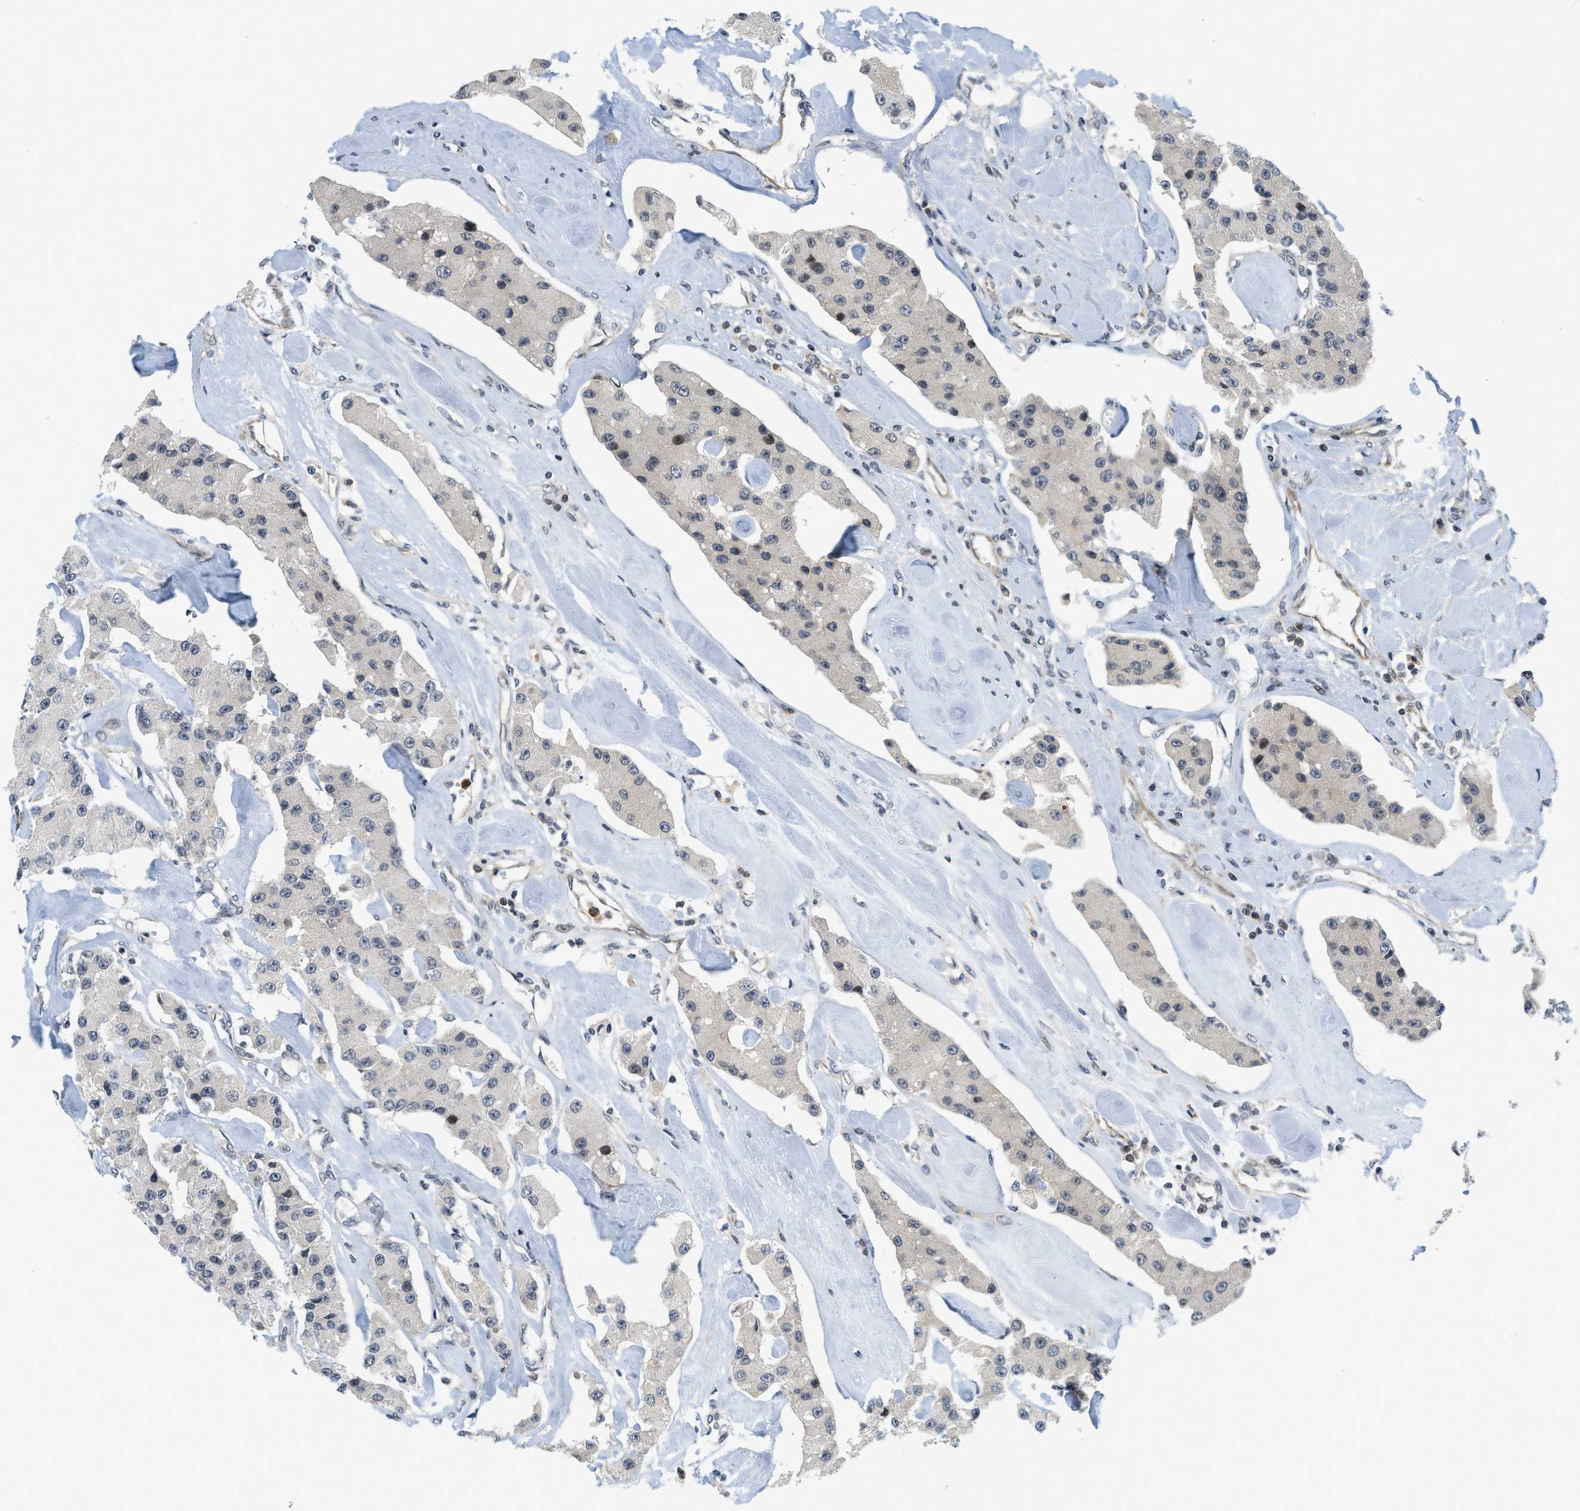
{"staining": {"intensity": "moderate", "quantity": "<25%", "location": "nuclear"}, "tissue": "carcinoid", "cell_type": "Tumor cells", "image_type": "cancer", "snomed": [{"axis": "morphology", "description": "Carcinoid, malignant, NOS"}, {"axis": "topography", "description": "Pancreas"}], "caption": "Tumor cells exhibit low levels of moderate nuclear positivity in about <25% of cells in carcinoid (malignant).", "gene": "KMT2A", "patient": {"sex": "male", "age": 41}}